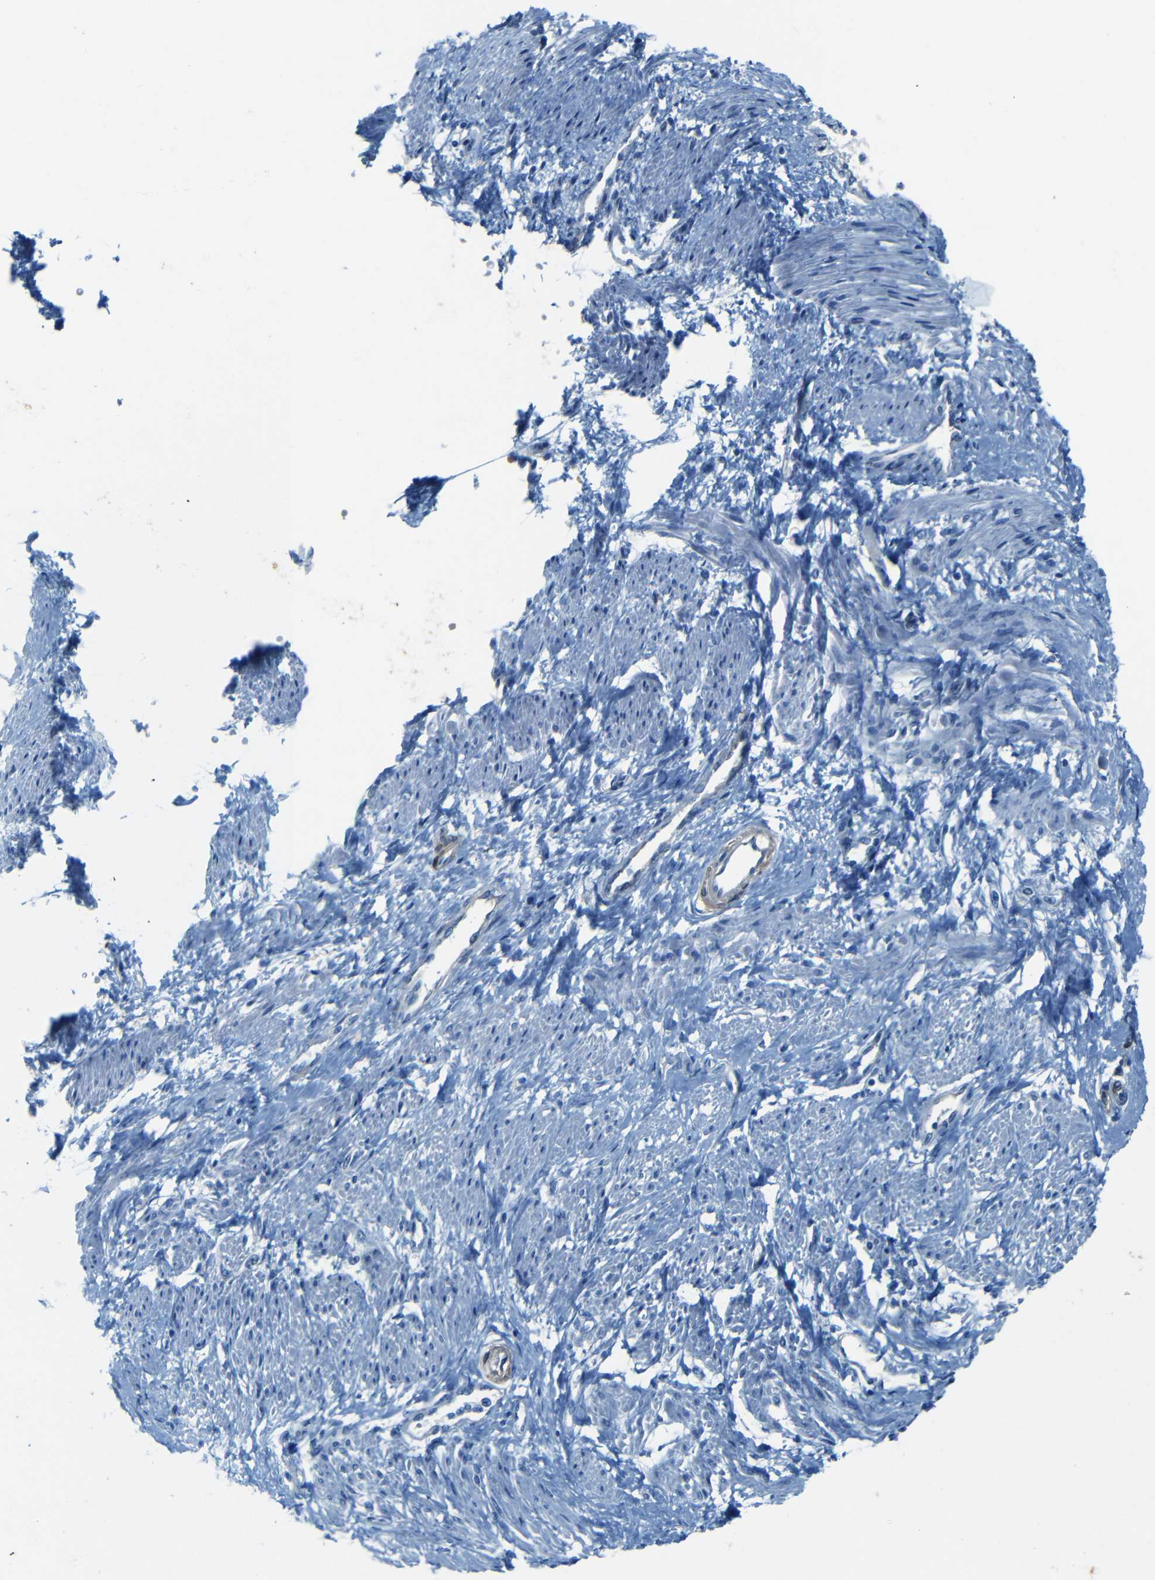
{"staining": {"intensity": "negative", "quantity": "none", "location": "none"}, "tissue": "smooth muscle", "cell_type": "Smooth muscle cells", "image_type": "normal", "snomed": [{"axis": "morphology", "description": "Normal tissue, NOS"}, {"axis": "topography", "description": "Smooth muscle"}, {"axis": "topography", "description": "Uterus"}], "caption": "Immunohistochemistry (IHC) of unremarkable smooth muscle reveals no expression in smooth muscle cells.", "gene": "MAP2", "patient": {"sex": "female", "age": 39}}